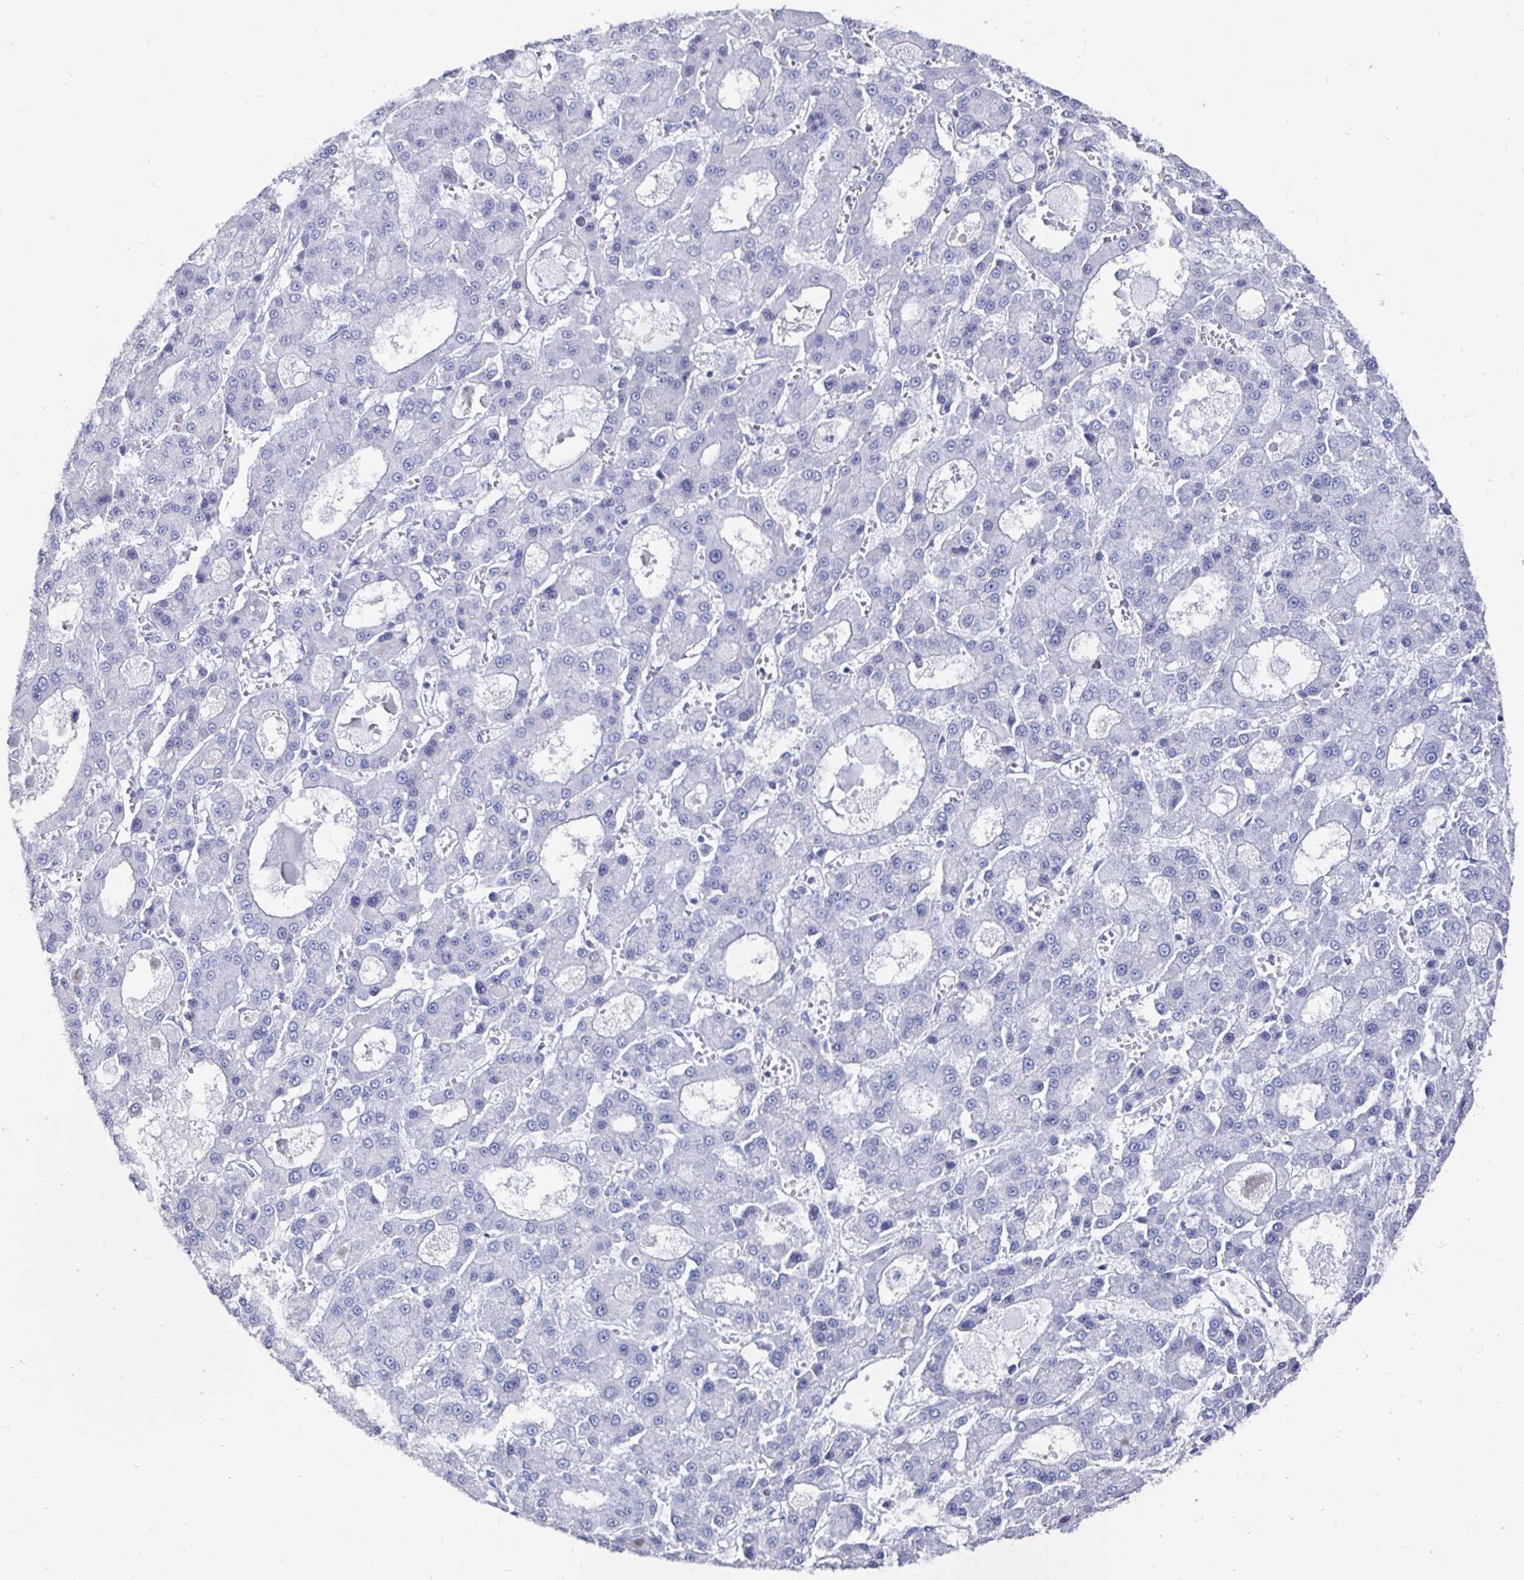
{"staining": {"intensity": "negative", "quantity": "none", "location": "none"}, "tissue": "liver cancer", "cell_type": "Tumor cells", "image_type": "cancer", "snomed": [{"axis": "morphology", "description": "Carcinoma, Hepatocellular, NOS"}, {"axis": "topography", "description": "Liver"}], "caption": "Immunohistochemistry photomicrograph of neoplastic tissue: human liver hepatocellular carcinoma stained with DAB (3,3'-diaminobenzidine) shows no significant protein staining in tumor cells.", "gene": "LUZP4", "patient": {"sex": "male", "age": 70}}